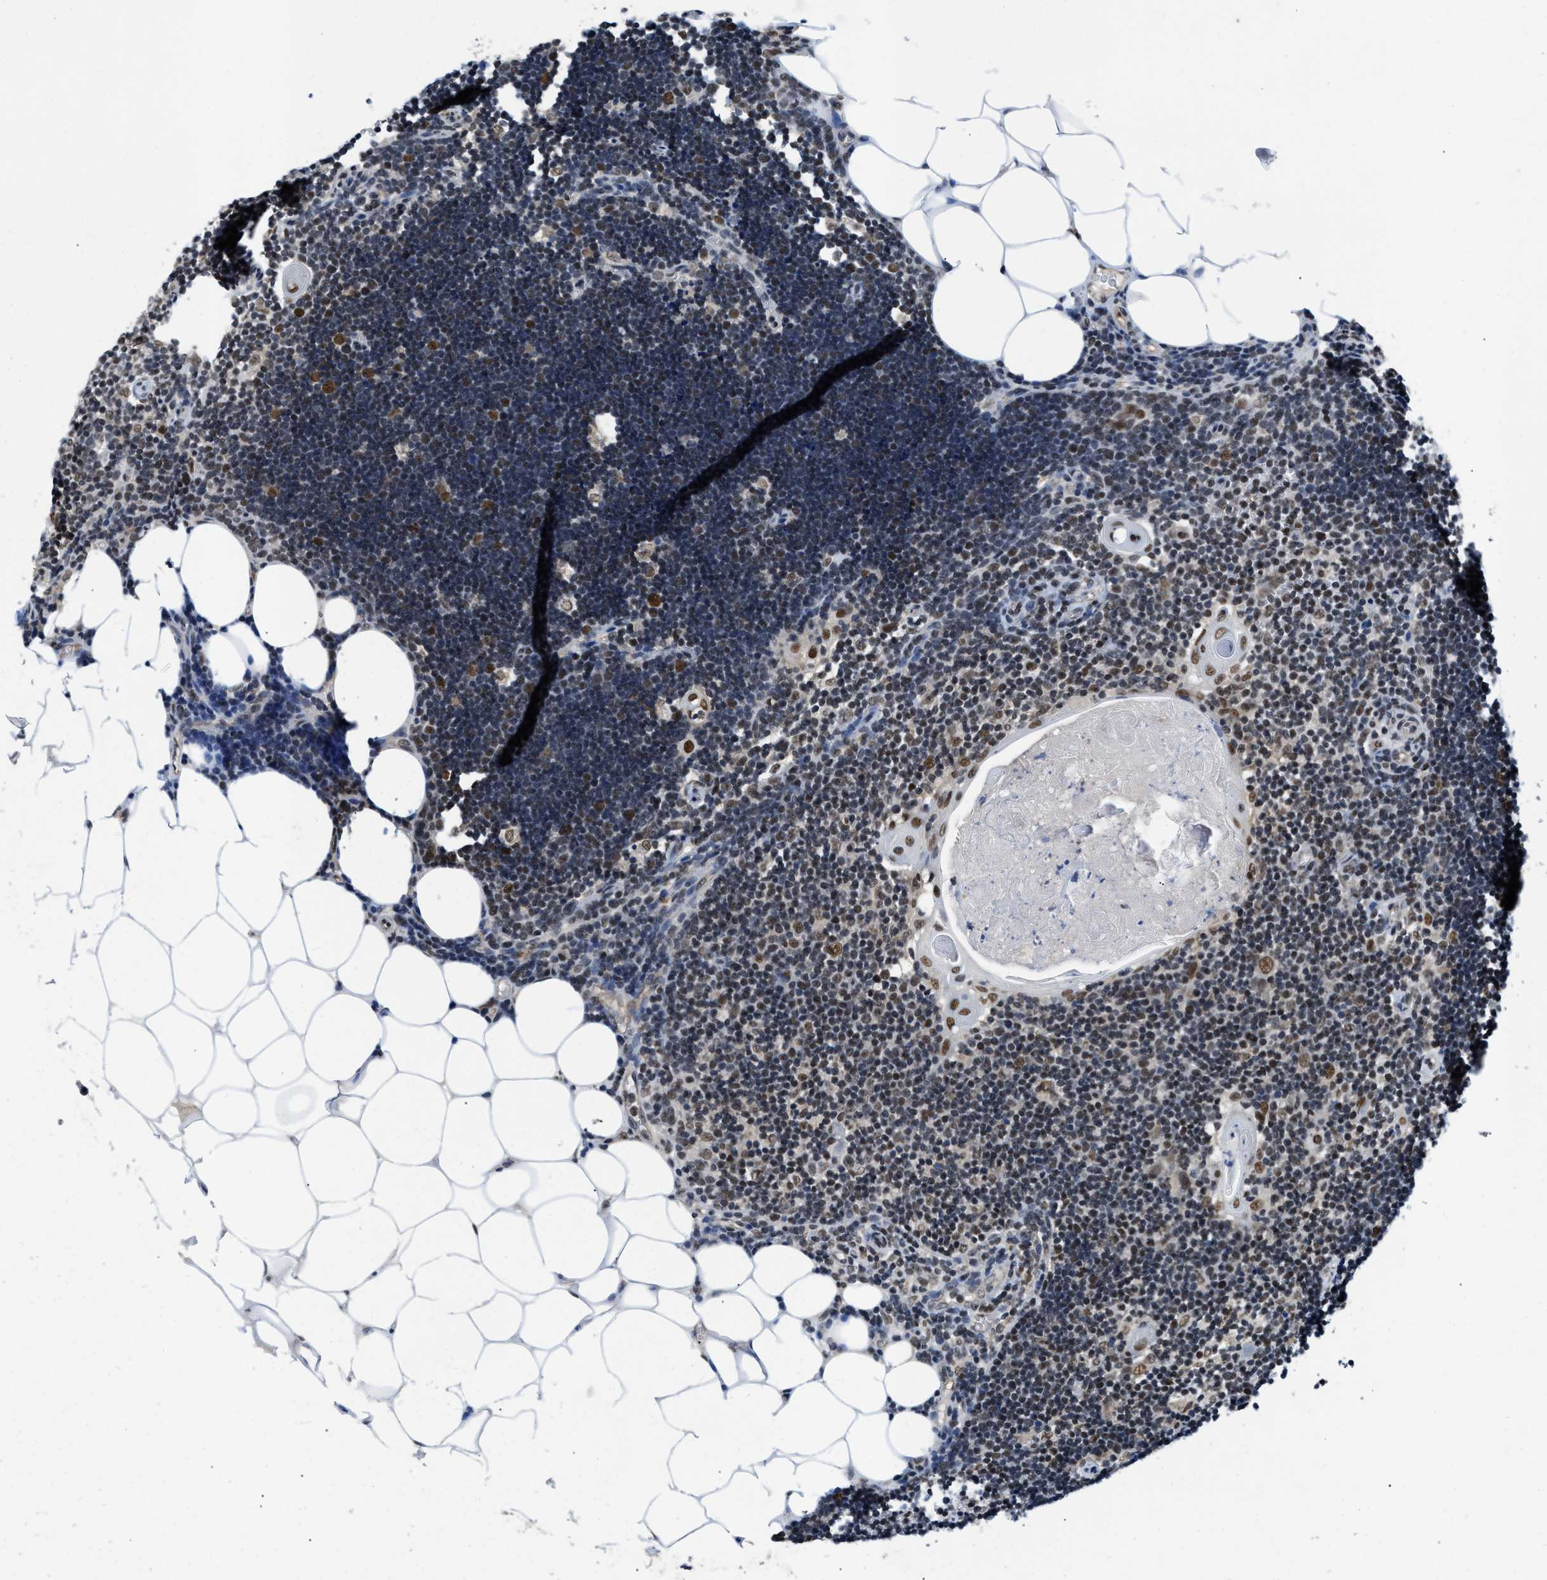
{"staining": {"intensity": "moderate", "quantity": ">75%", "location": "nuclear"}, "tissue": "lymph node", "cell_type": "Germinal center cells", "image_type": "normal", "snomed": [{"axis": "morphology", "description": "Normal tissue, NOS"}, {"axis": "topography", "description": "Lymph node"}], "caption": "A brown stain labels moderate nuclear staining of a protein in germinal center cells of benign lymph node.", "gene": "SAFB", "patient": {"sex": "male", "age": 33}}